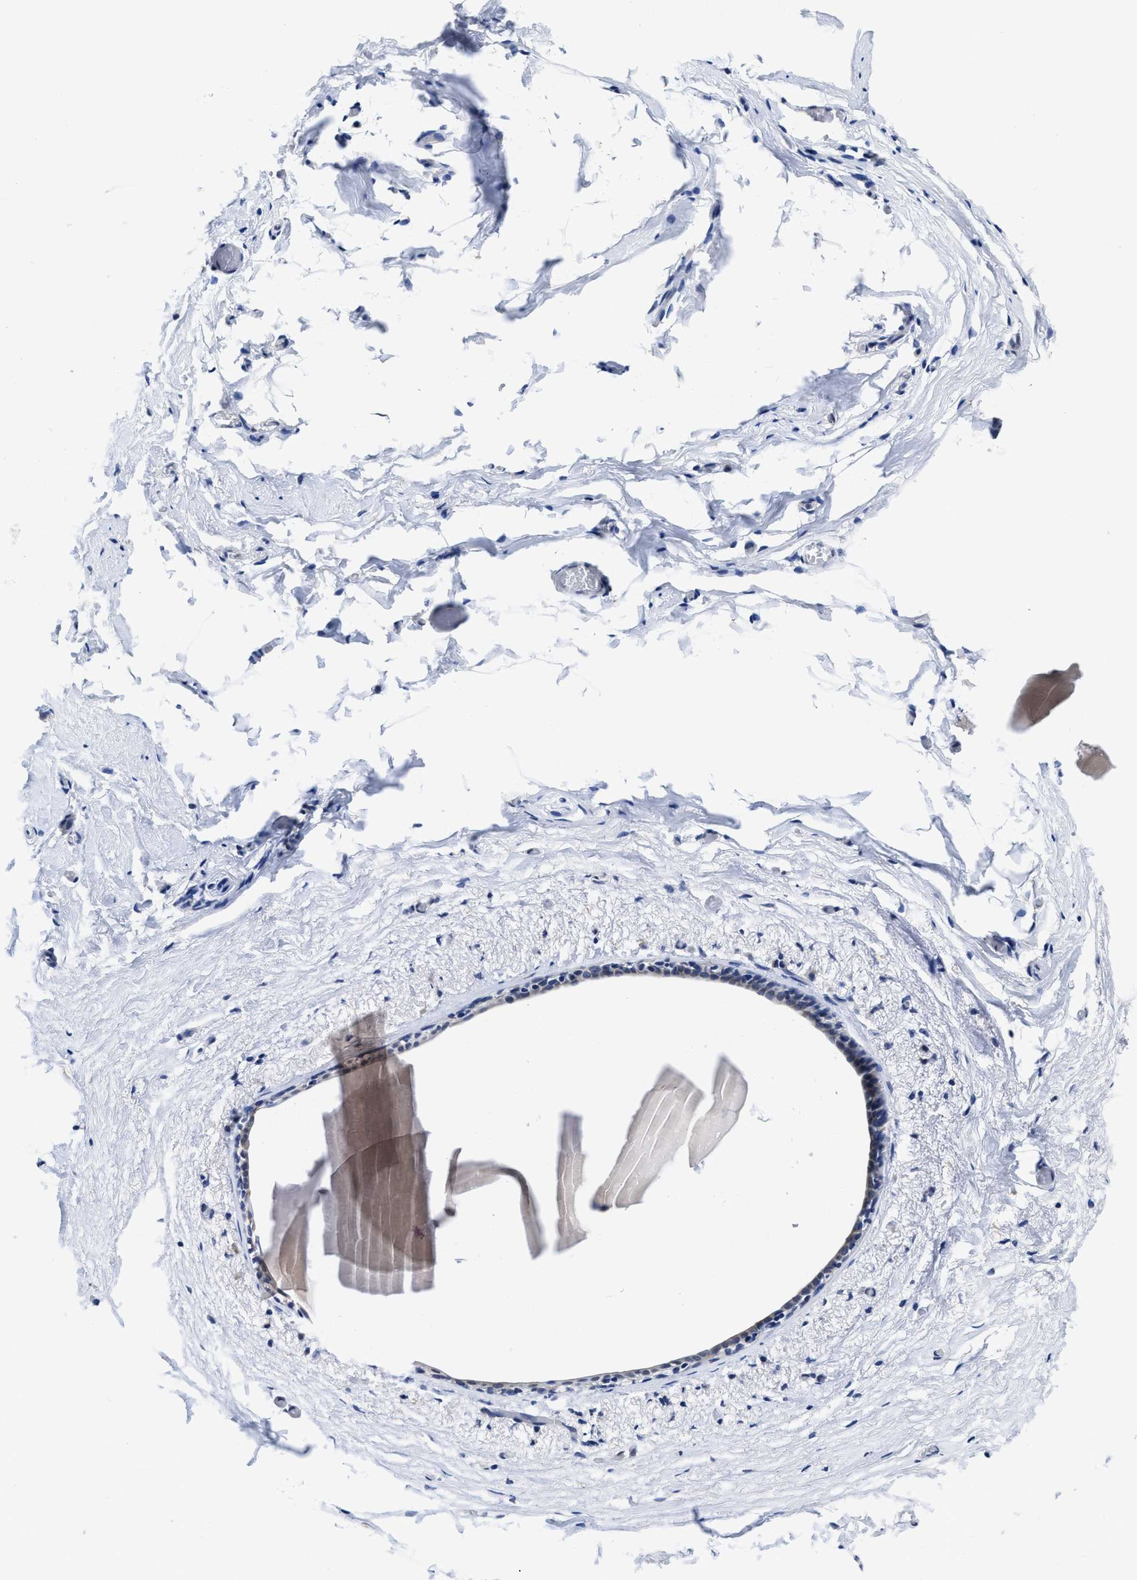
{"staining": {"intensity": "negative", "quantity": "none", "location": "none"}, "tissue": "breast", "cell_type": "Glandular cells", "image_type": "normal", "snomed": [{"axis": "morphology", "description": "Normal tissue, NOS"}, {"axis": "topography", "description": "Breast"}], "caption": "A high-resolution micrograph shows immunohistochemistry staining of unremarkable breast, which shows no significant positivity in glandular cells.", "gene": "HOOK1", "patient": {"sex": "female", "age": 62}}